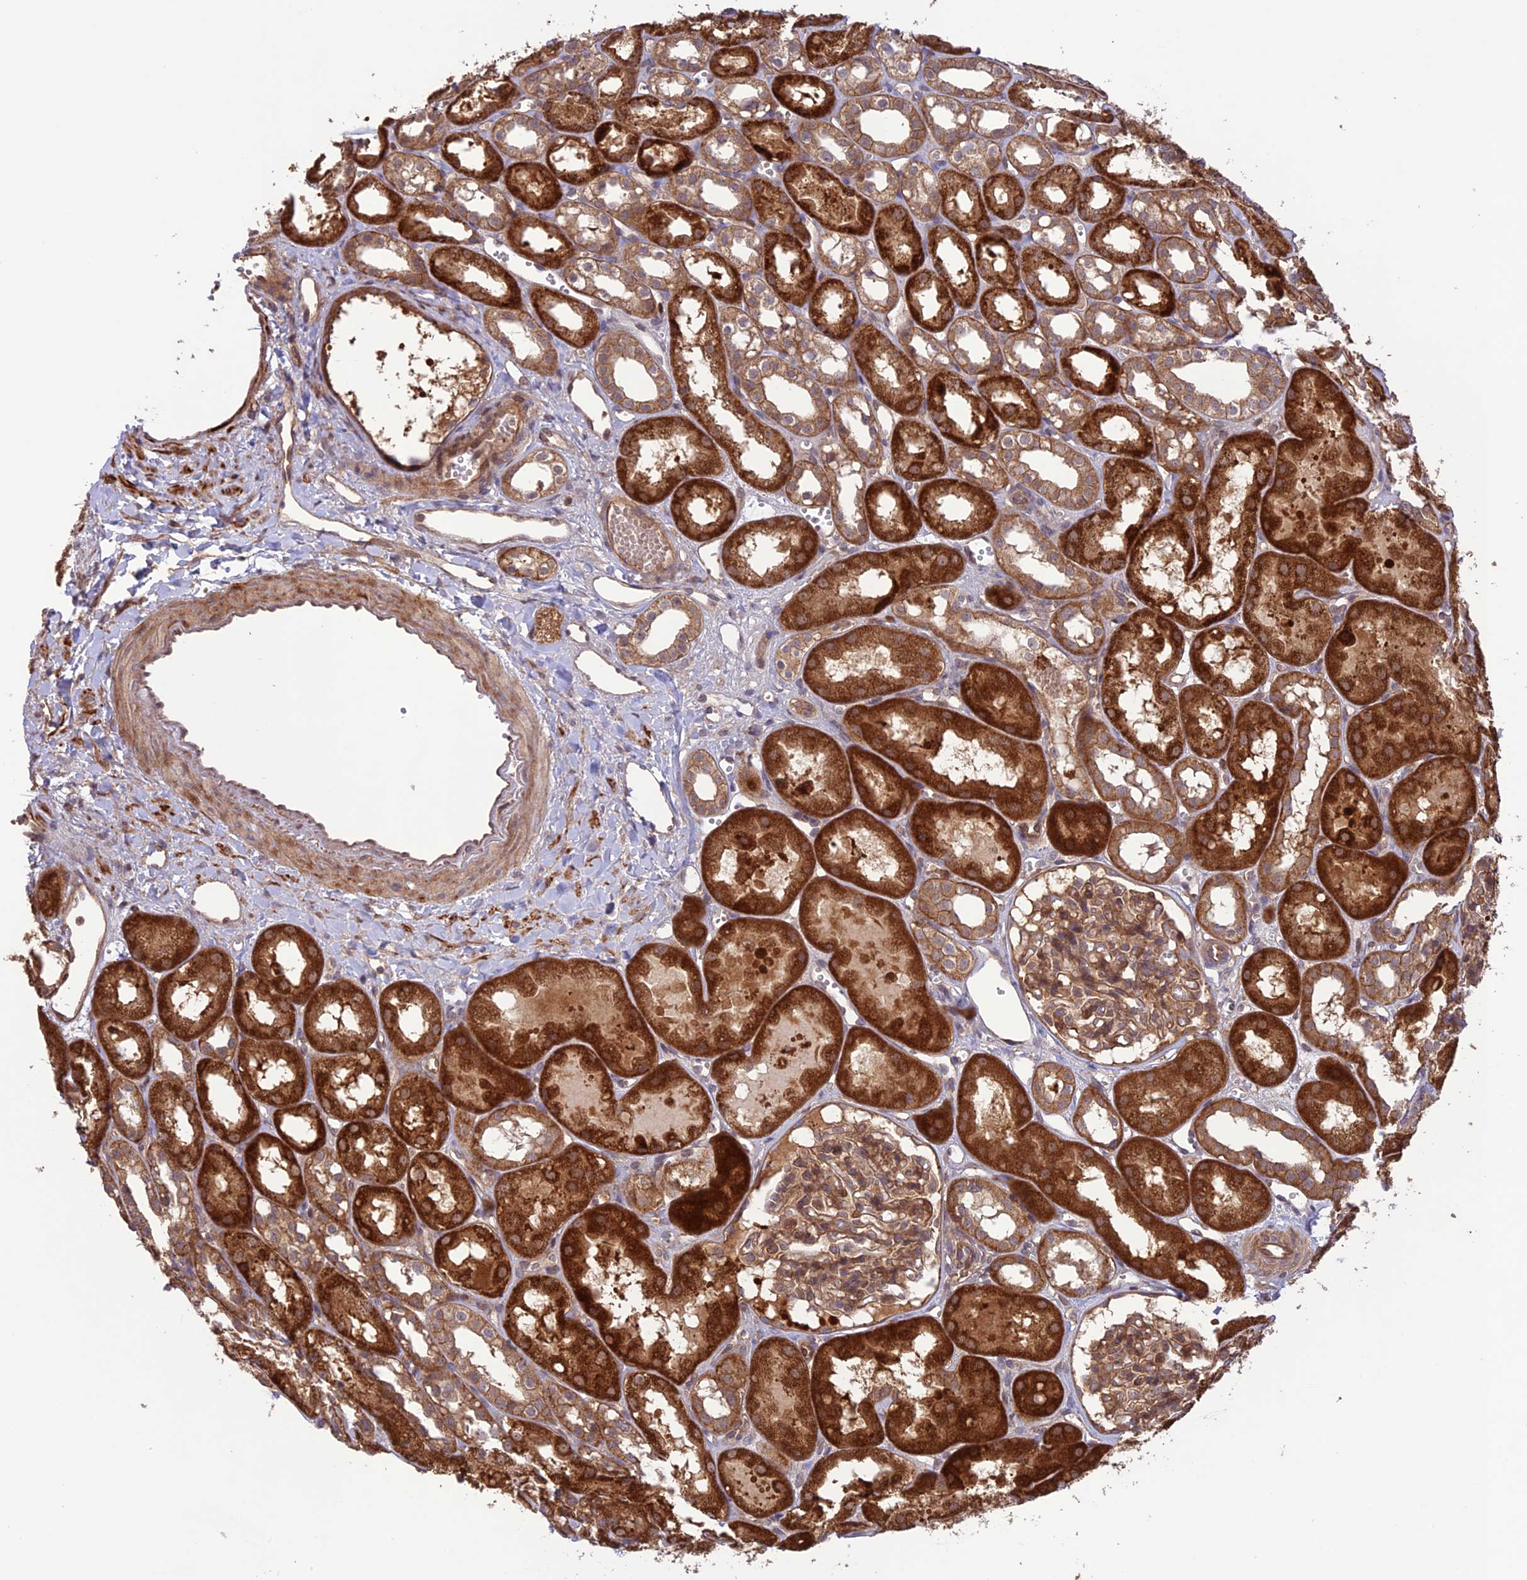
{"staining": {"intensity": "moderate", "quantity": ">75%", "location": "cytoplasmic/membranous"}, "tissue": "kidney", "cell_type": "Cells in glomeruli", "image_type": "normal", "snomed": [{"axis": "morphology", "description": "Normal tissue, NOS"}, {"axis": "topography", "description": "Kidney"}], "caption": "Benign kidney reveals moderate cytoplasmic/membranous positivity in about >75% of cells in glomeruli The protein of interest is stained brown, and the nuclei are stained in blue (DAB (3,3'-diaminobenzidine) IHC with brightfield microscopy, high magnification)..", "gene": "FCHSD1", "patient": {"sex": "male", "age": 16}}